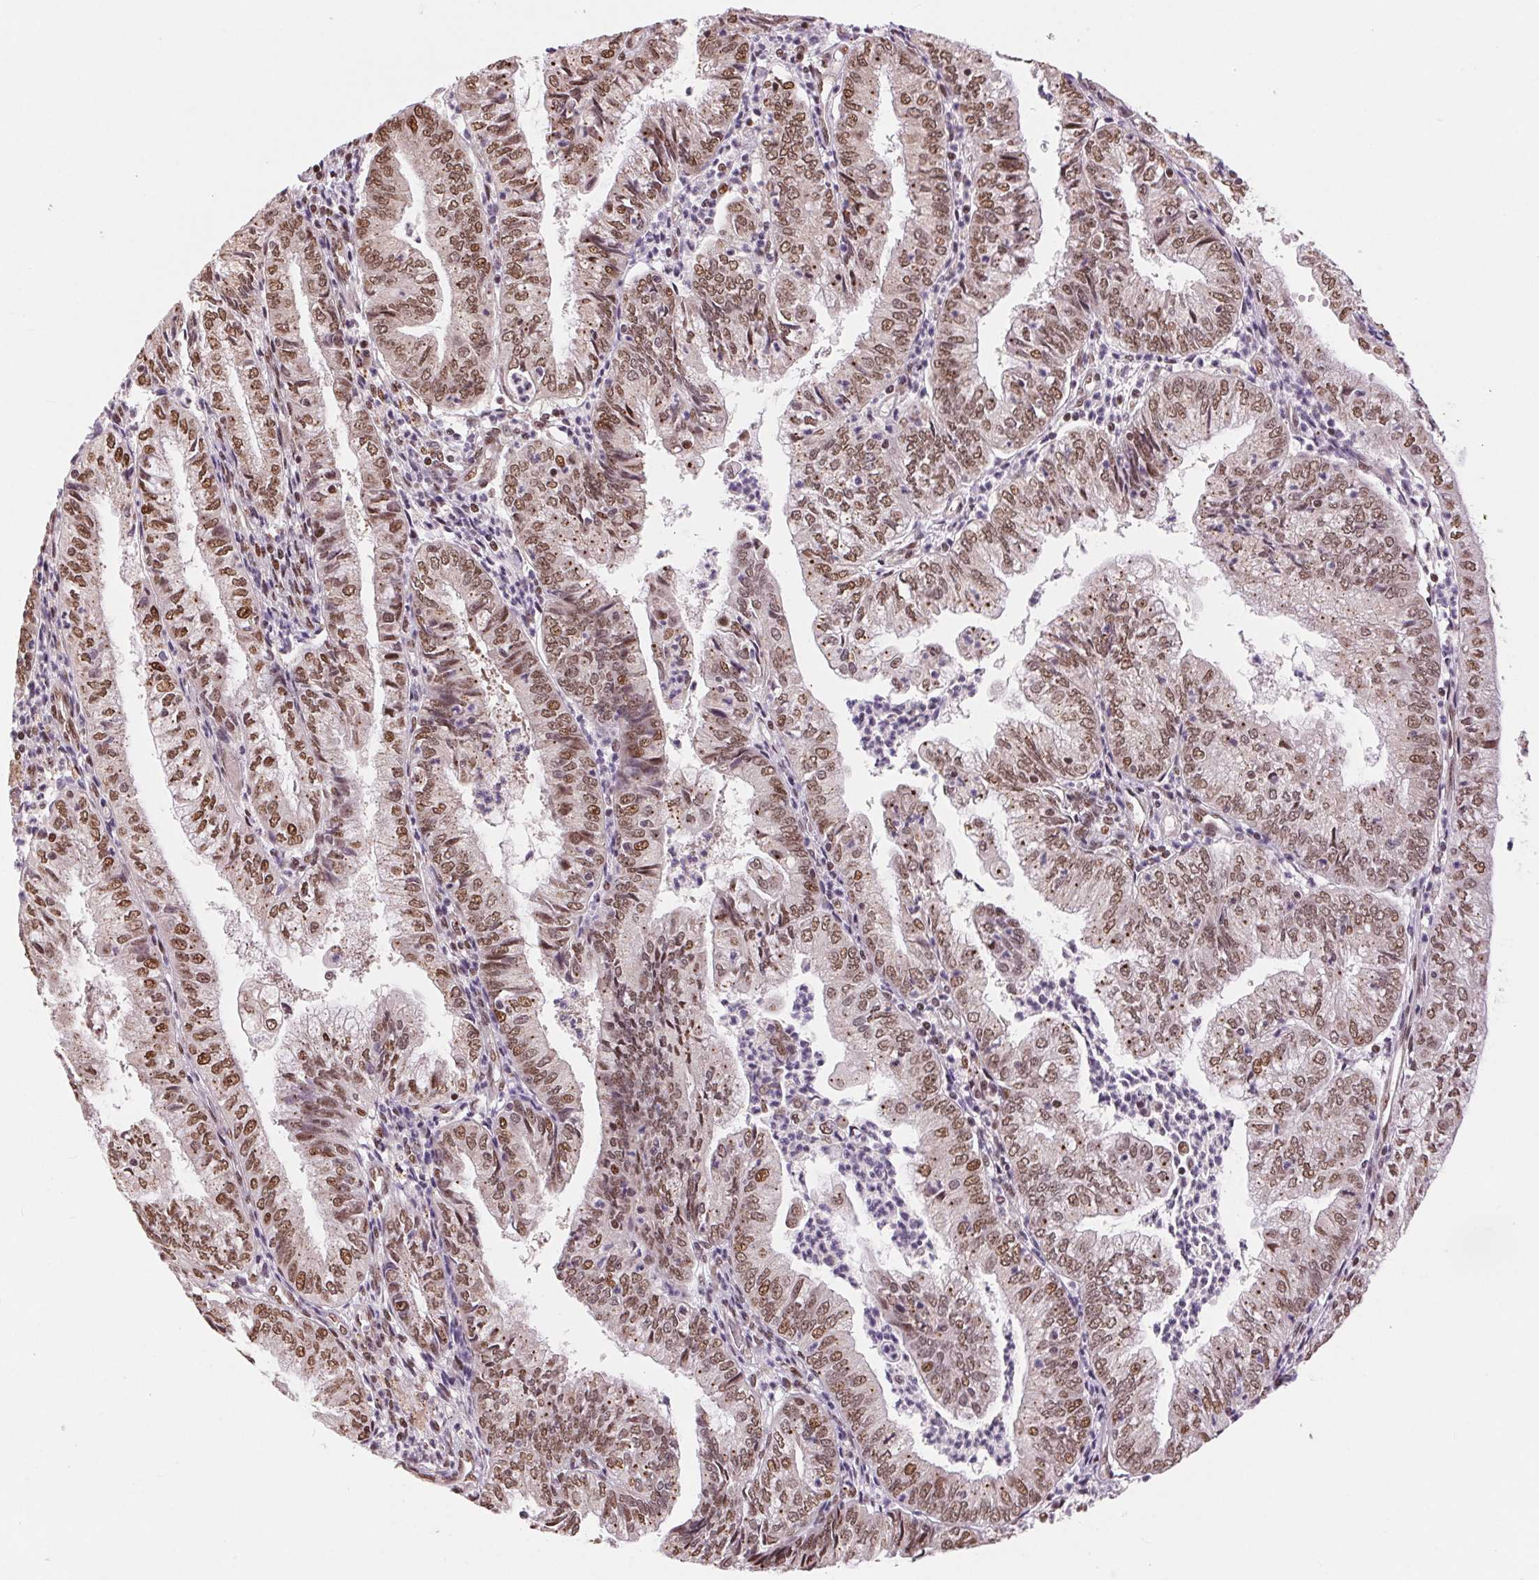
{"staining": {"intensity": "moderate", "quantity": ">75%", "location": "nuclear"}, "tissue": "endometrial cancer", "cell_type": "Tumor cells", "image_type": "cancer", "snomed": [{"axis": "morphology", "description": "Adenocarcinoma, NOS"}, {"axis": "topography", "description": "Endometrium"}], "caption": "An image of adenocarcinoma (endometrial) stained for a protein reveals moderate nuclear brown staining in tumor cells.", "gene": "RAD23A", "patient": {"sex": "female", "age": 55}}